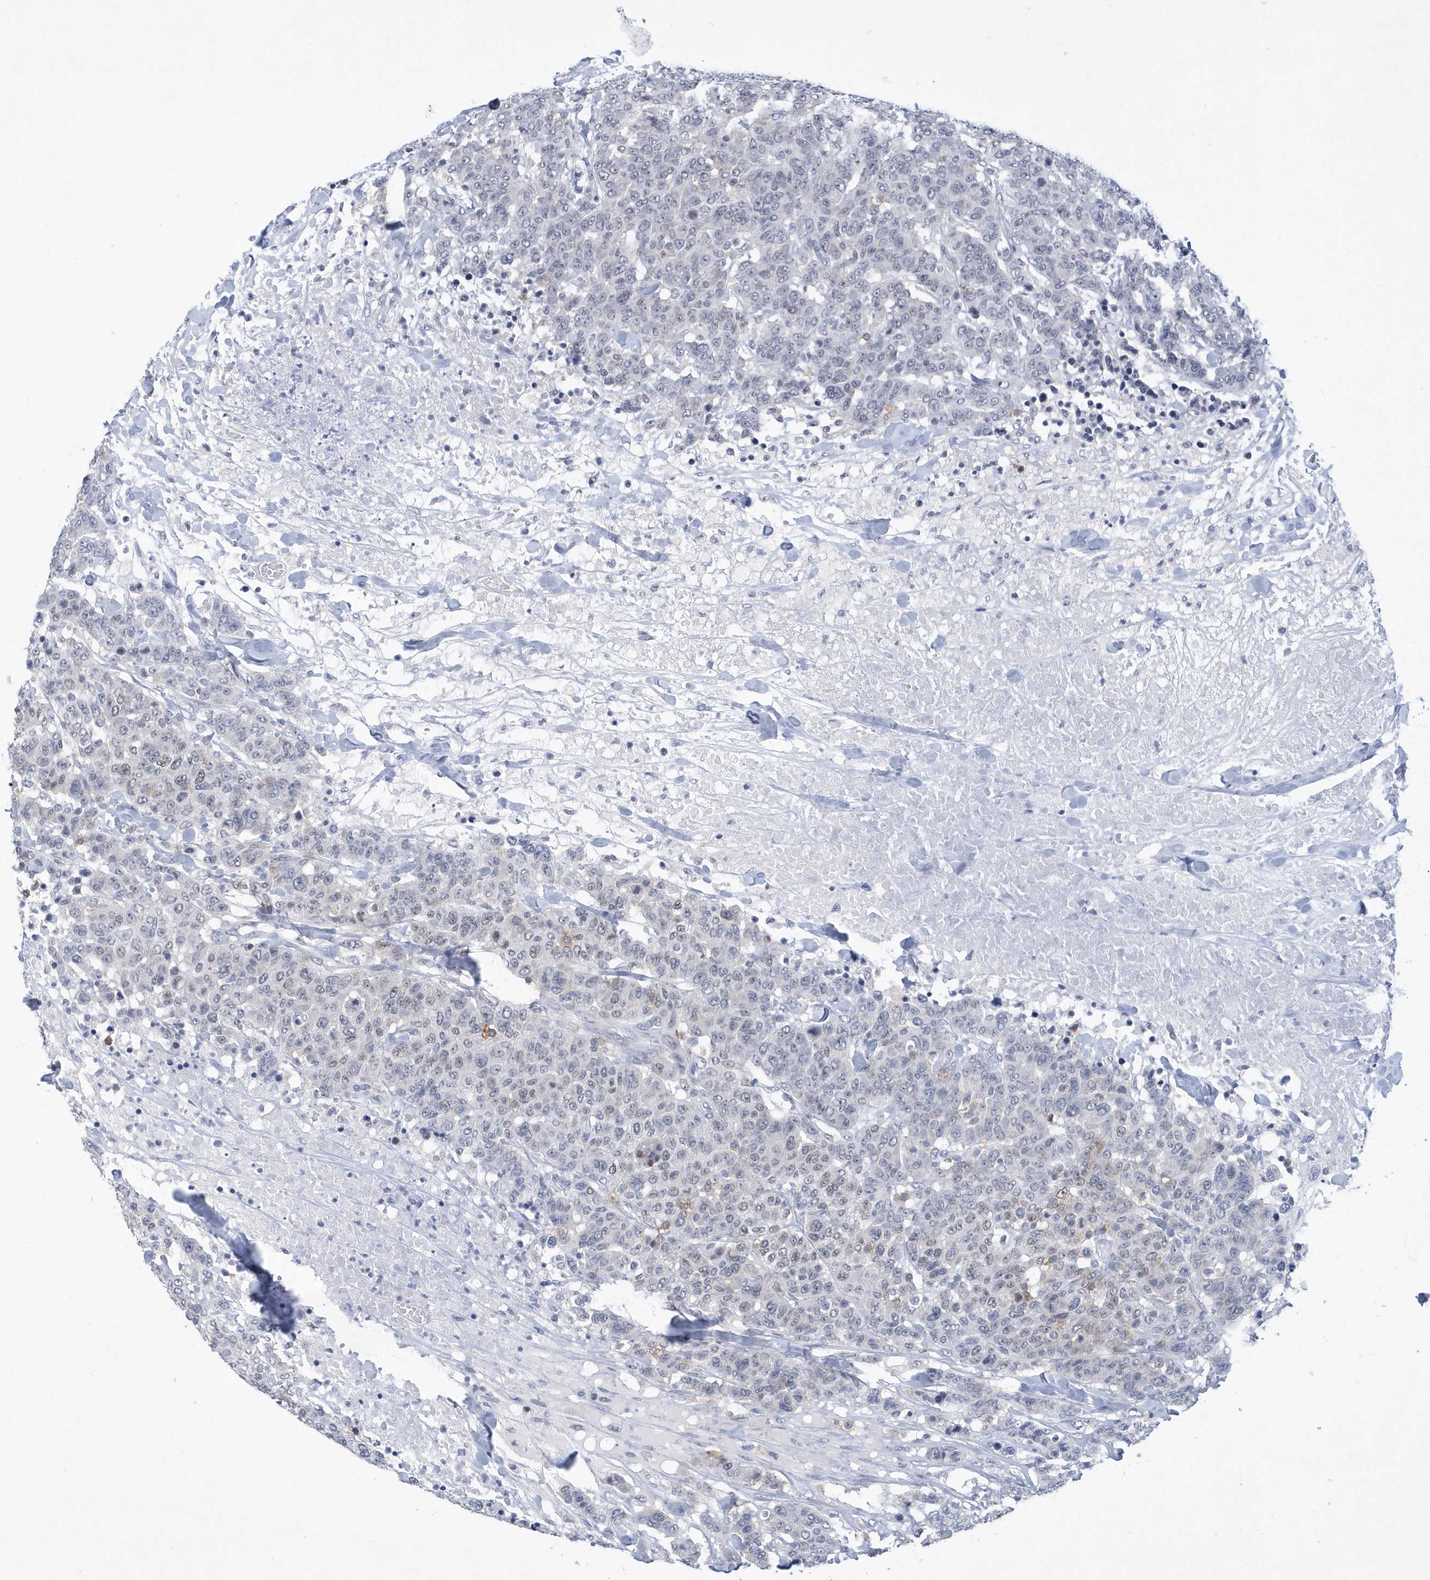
{"staining": {"intensity": "weak", "quantity": "<25%", "location": "cytoplasmic/membranous"}, "tissue": "breast cancer", "cell_type": "Tumor cells", "image_type": "cancer", "snomed": [{"axis": "morphology", "description": "Duct carcinoma"}, {"axis": "topography", "description": "Breast"}], "caption": "Immunohistochemistry (IHC) image of breast intraductal carcinoma stained for a protein (brown), which reveals no staining in tumor cells.", "gene": "SRGAP3", "patient": {"sex": "female", "age": 37}}